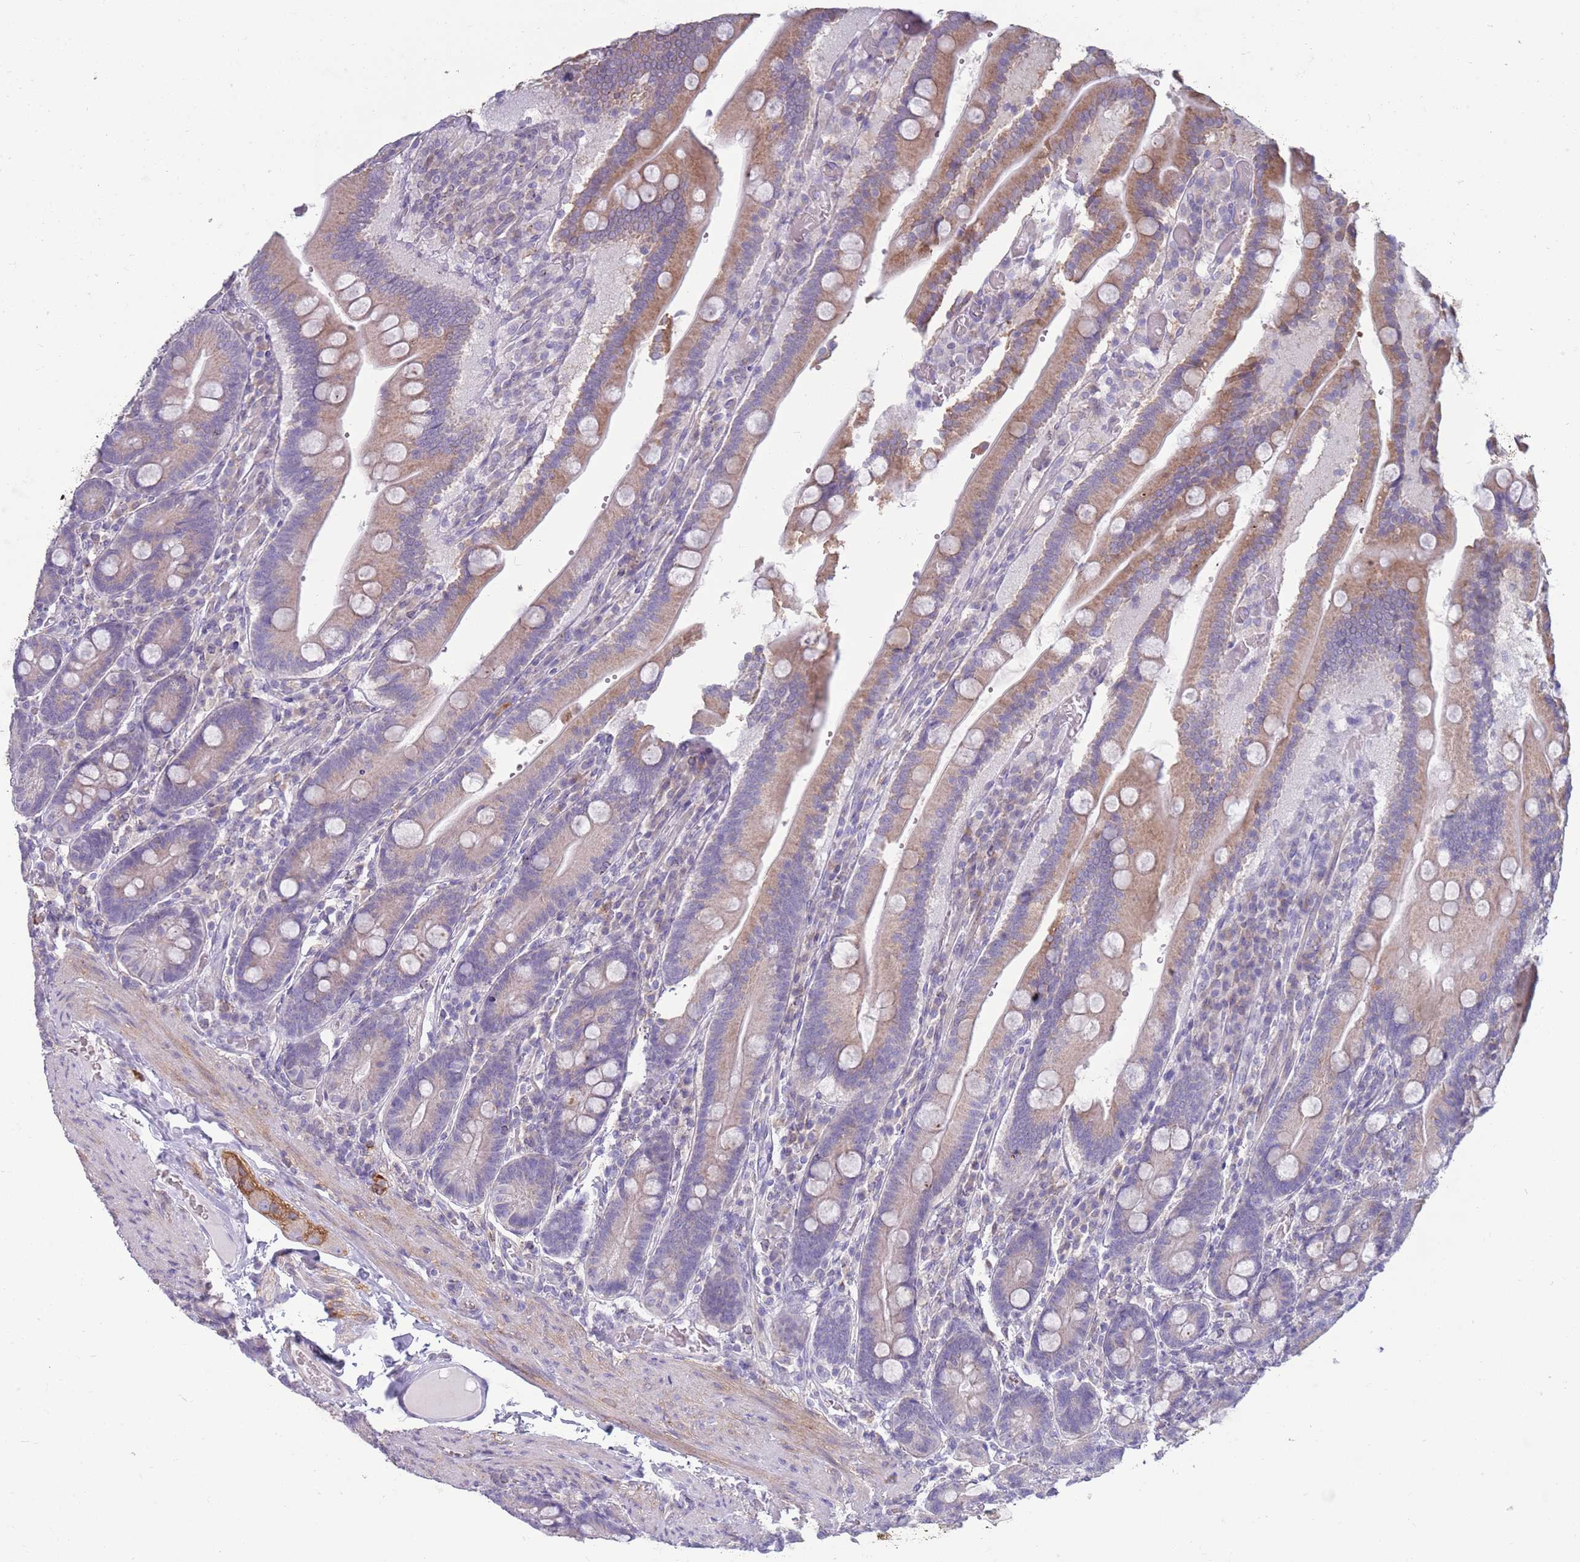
{"staining": {"intensity": "moderate", "quantity": "25%-75%", "location": "cytoplasmic/membranous"}, "tissue": "duodenum", "cell_type": "Glandular cells", "image_type": "normal", "snomed": [{"axis": "morphology", "description": "Normal tissue, NOS"}, {"axis": "topography", "description": "Duodenum"}], "caption": "A high-resolution image shows immunohistochemistry staining of normal duodenum, which demonstrates moderate cytoplasmic/membranous expression in approximately 25%-75% of glandular cells. (brown staining indicates protein expression, while blue staining denotes nuclei).", "gene": "ACSBG1", "patient": {"sex": "female", "age": 62}}